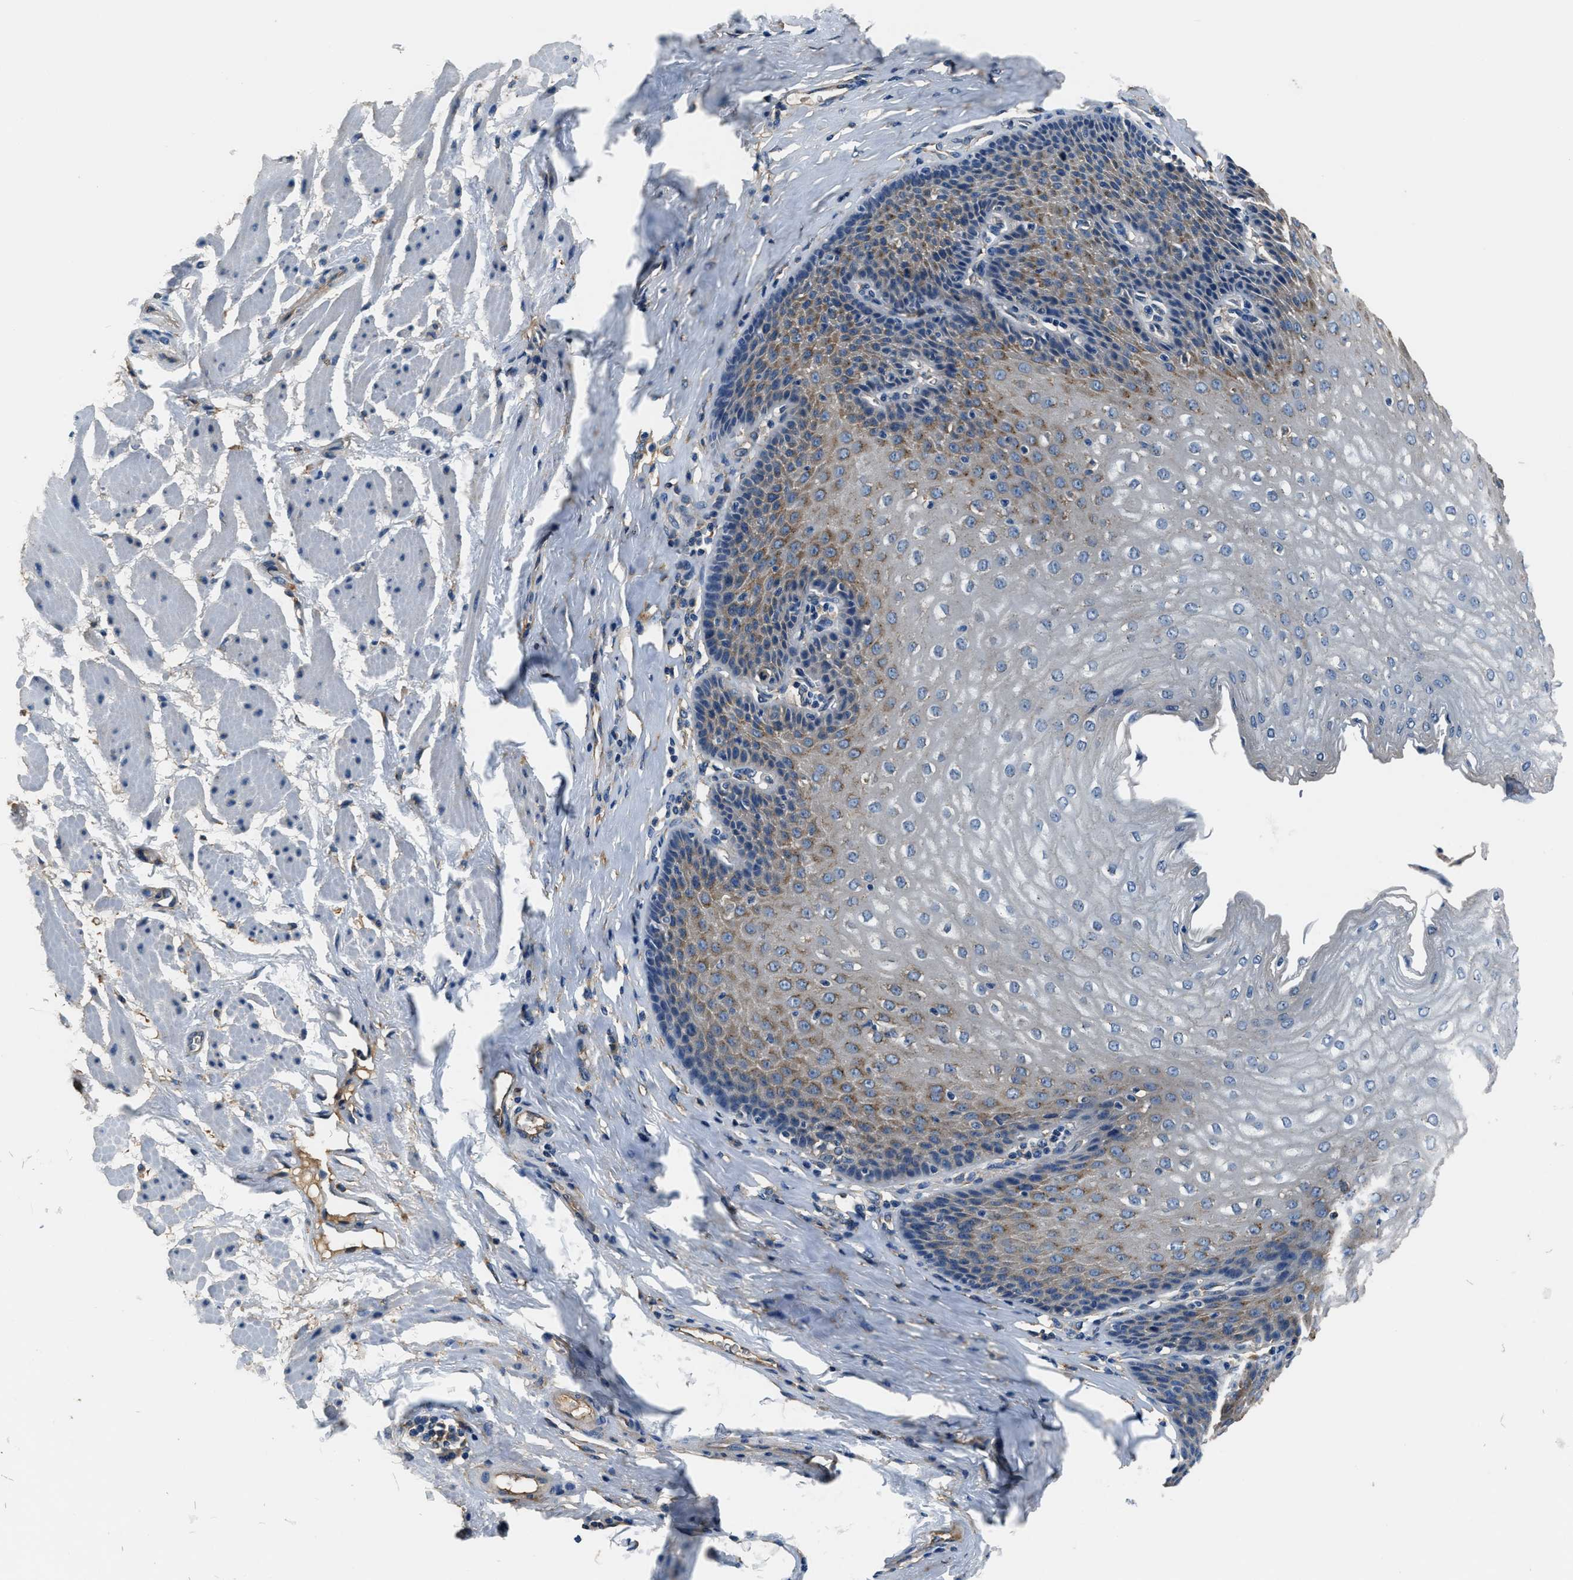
{"staining": {"intensity": "moderate", "quantity": "25%-75%", "location": "cytoplasmic/membranous"}, "tissue": "esophagus", "cell_type": "Squamous epithelial cells", "image_type": "normal", "snomed": [{"axis": "morphology", "description": "Normal tissue, NOS"}, {"axis": "topography", "description": "Esophagus"}], "caption": "A brown stain labels moderate cytoplasmic/membranous staining of a protein in squamous epithelial cells of benign esophagus.", "gene": "EEA1", "patient": {"sex": "female", "age": 61}}